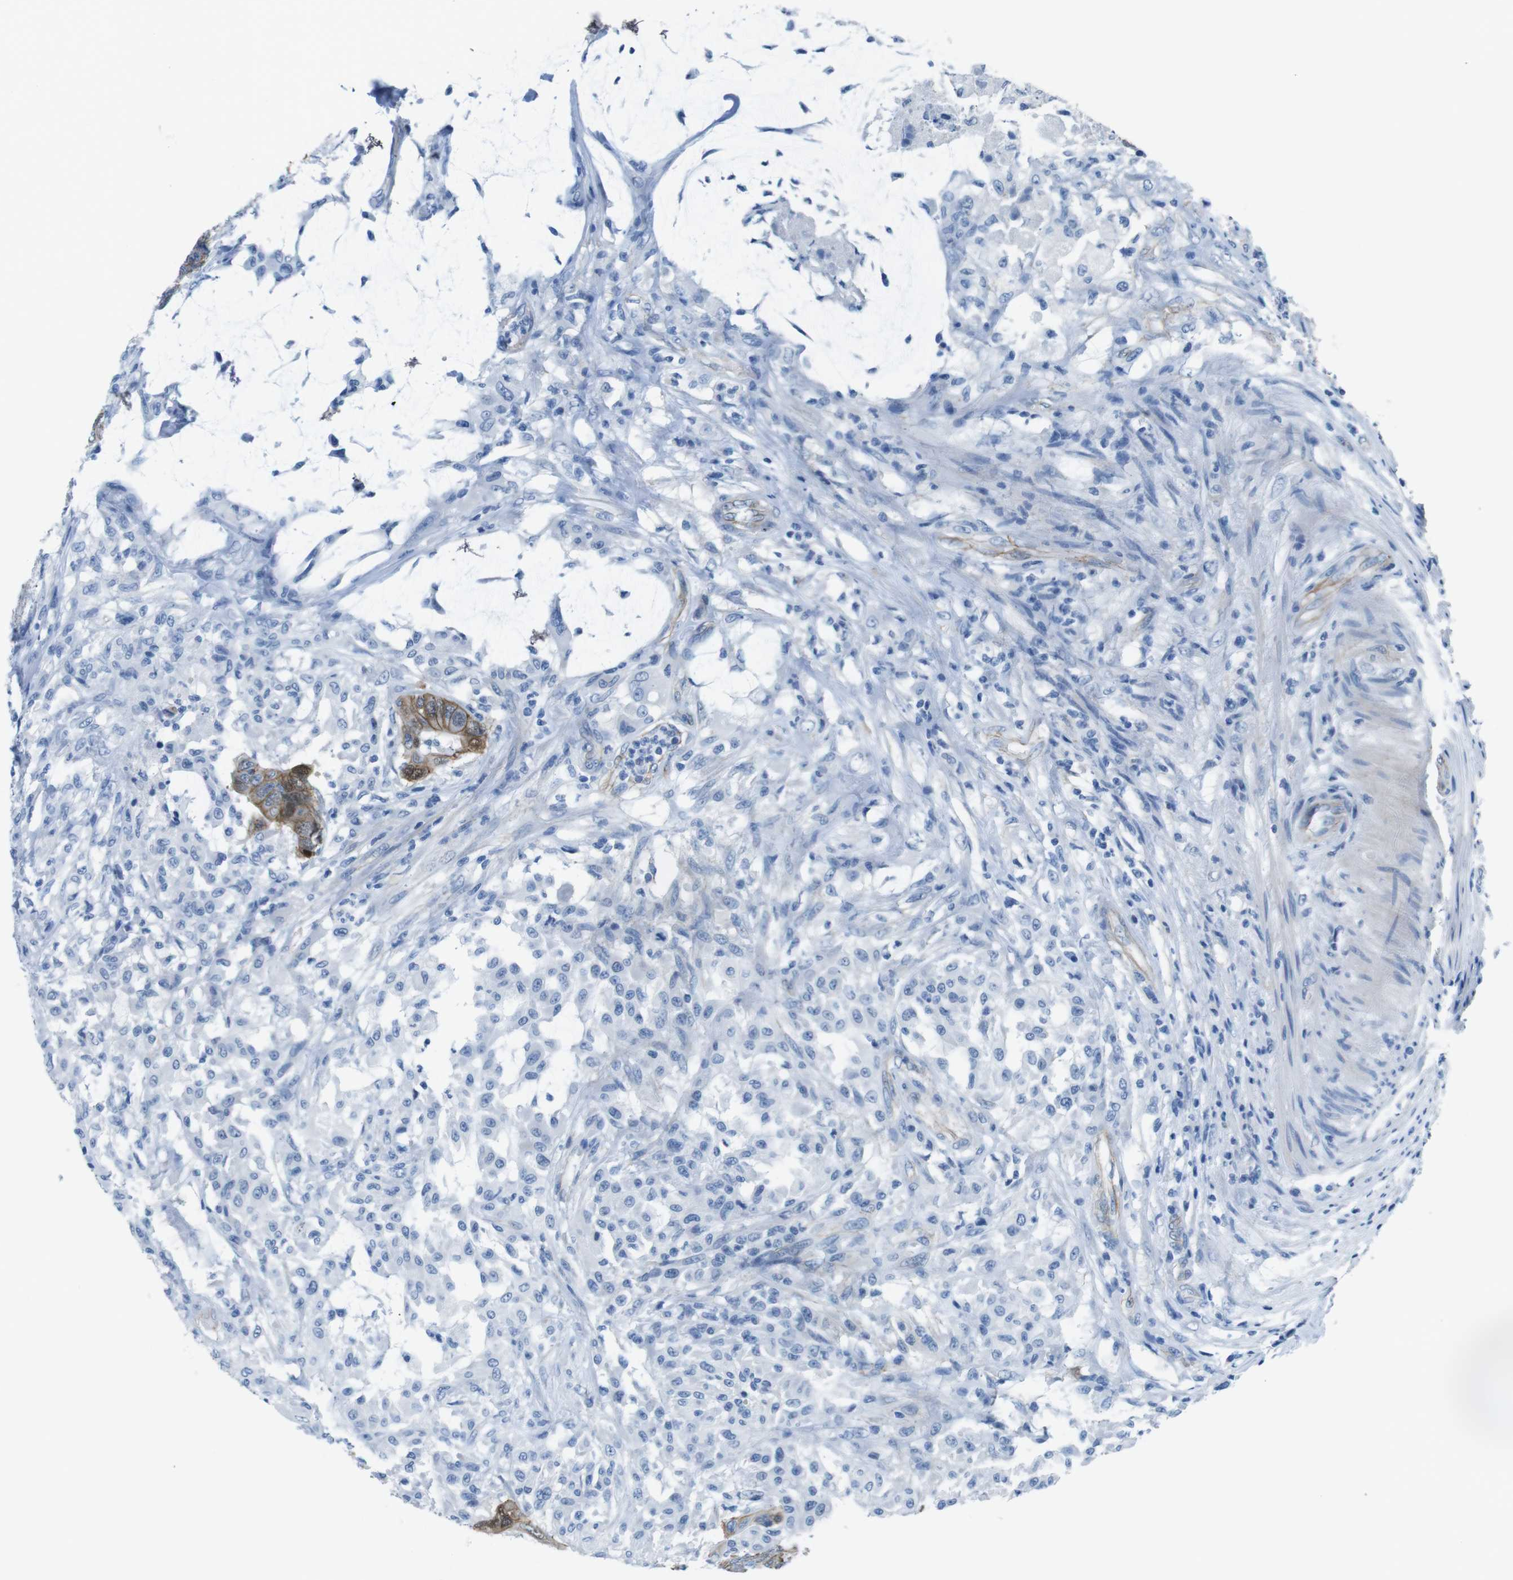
{"staining": {"intensity": "moderate", "quantity": ">75%", "location": "cytoplasmic/membranous"}, "tissue": "colorectal cancer", "cell_type": "Tumor cells", "image_type": "cancer", "snomed": [{"axis": "morphology", "description": "Normal tissue, NOS"}, {"axis": "morphology", "description": "Adenocarcinoma, NOS"}, {"axis": "topography", "description": "Rectum"}, {"axis": "topography", "description": "Peripheral nerve tissue"}], "caption": "Adenocarcinoma (colorectal) stained with DAB IHC shows medium levels of moderate cytoplasmic/membranous staining in about >75% of tumor cells.", "gene": "SLC6A6", "patient": {"sex": "male", "age": 92}}